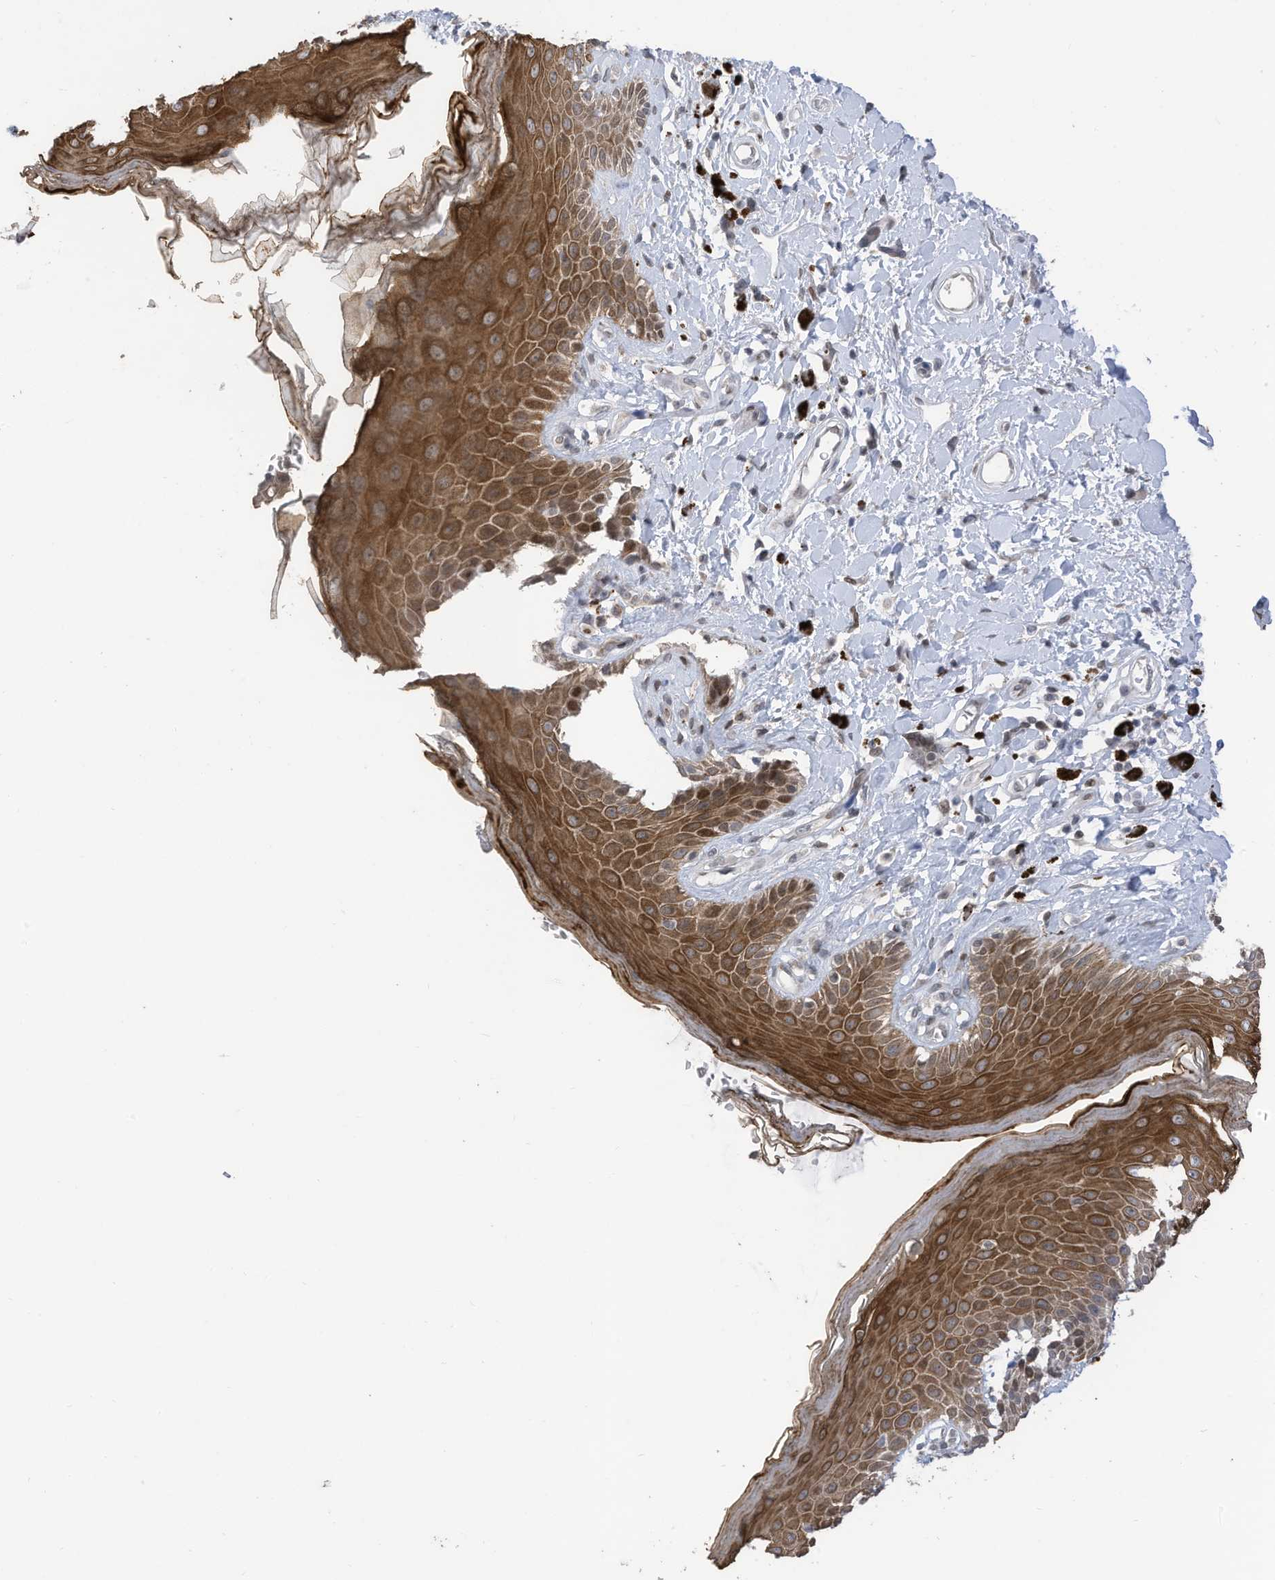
{"staining": {"intensity": "strong", "quantity": ">75%", "location": "cytoplasmic/membranous"}, "tissue": "skin", "cell_type": "Epidermal cells", "image_type": "normal", "snomed": [{"axis": "morphology", "description": "Normal tissue, NOS"}, {"axis": "topography", "description": "Anal"}], "caption": "Immunohistochemical staining of unremarkable human skin displays strong cytoplasmic/membranous protein staining in about >75% of epidermal cells. The staining was performed using DAB (3,3'-diaminobenzidine), with brown indicating positive protein expression. Nuclei are stained blue with hematoxylin.", "gene": "RABL3", "patient": {"sex": "female", "age": 78}}